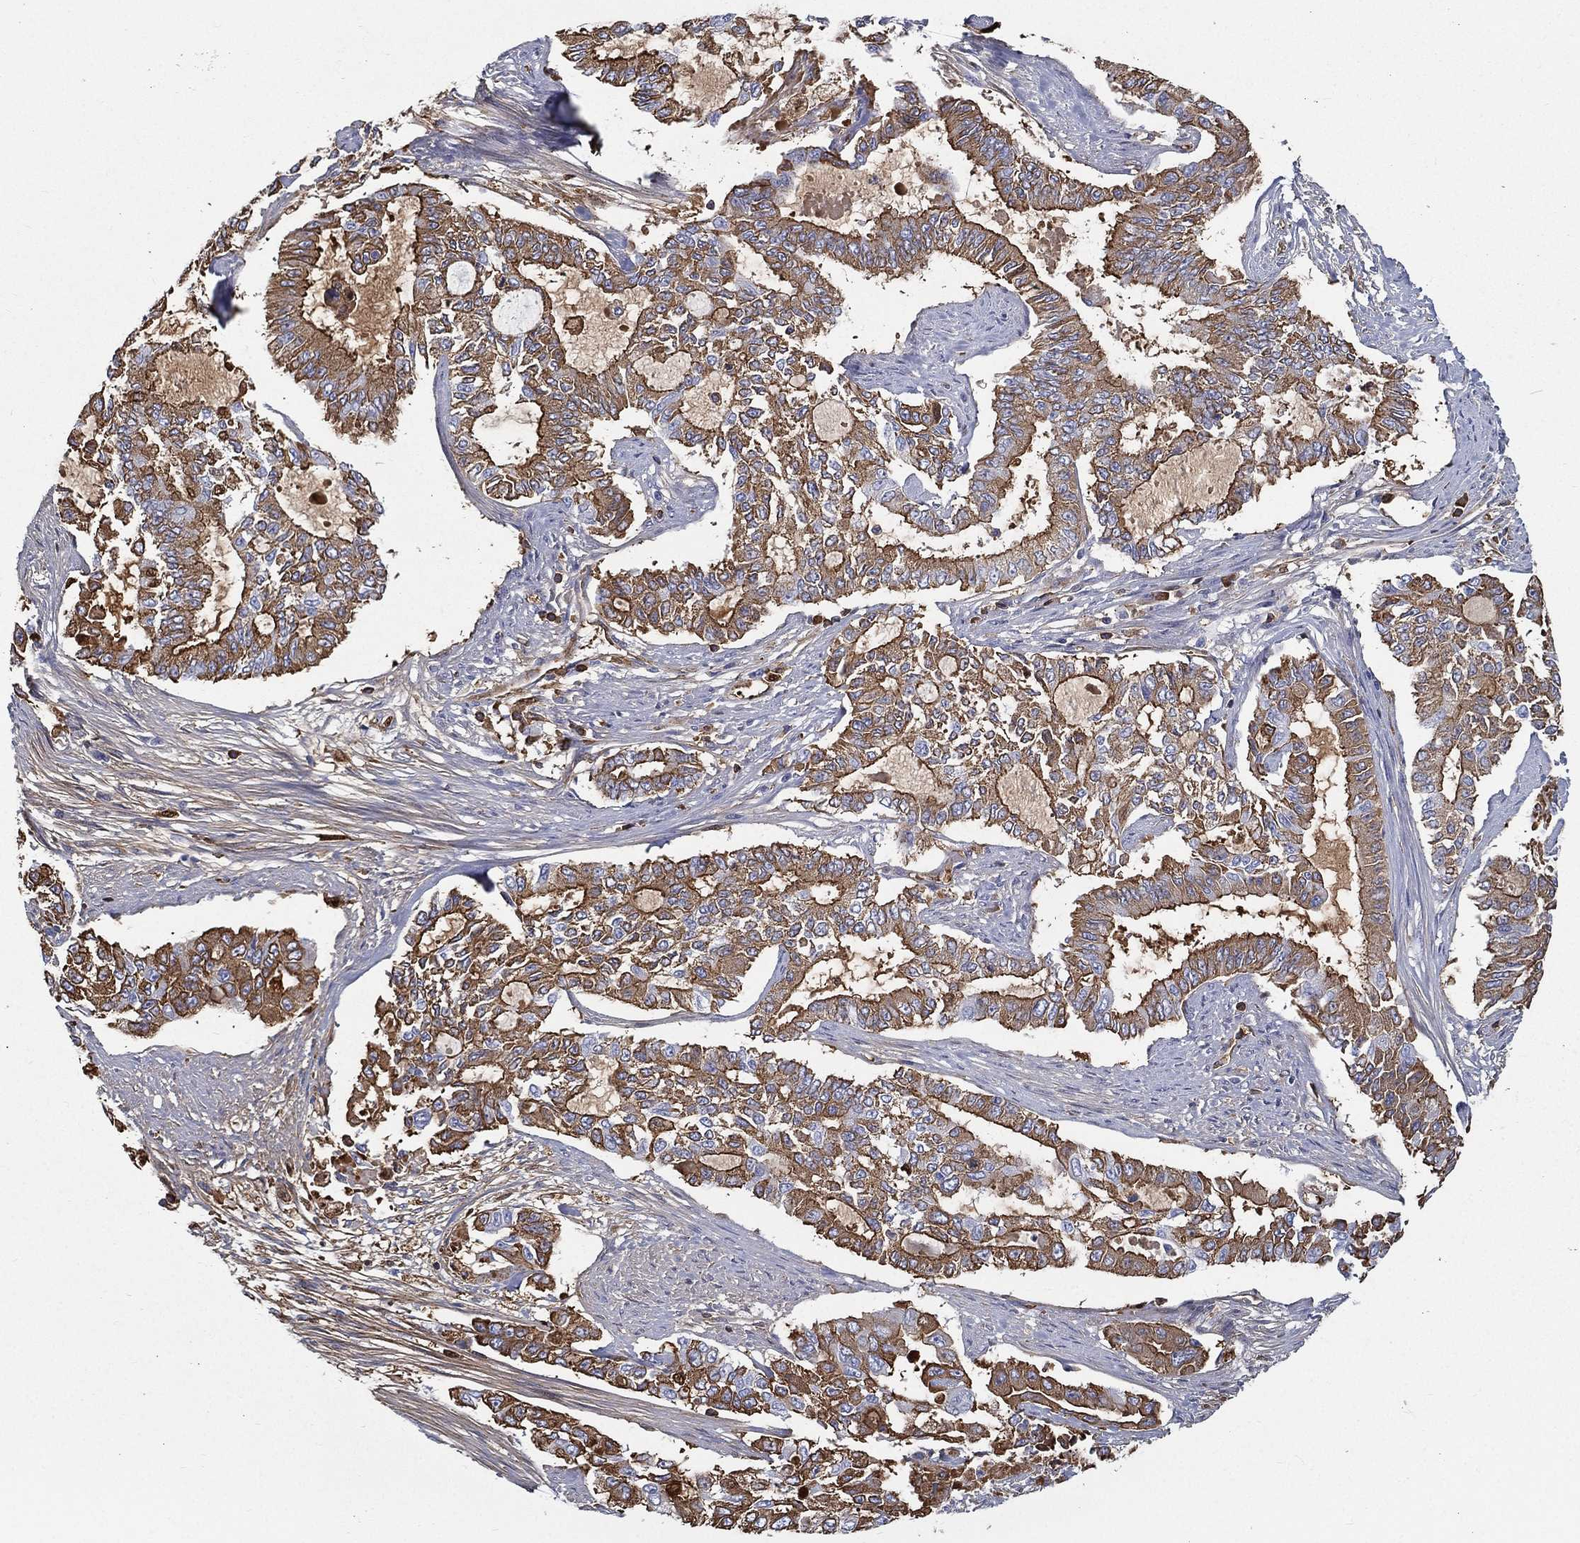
{"staining": {"intensity": "strong", "quantity": ">75%", "location": "cytoplasmic/membranous"}, "tissue": "endometrial cancer", "cell_type": "Tumor cells", "image_type": "cancer", "snomed": [{"axis": "morphology", "description": "Adenocarcinoma, NOS"}, {"axis": "topography", "description": "Uterus"}], "caption": "Tumor cells show high levels of strong cytoplasmic/membranous expression in approximately >75% of cells in adenocarcinoma (endometrial). Nuclei are stained in blue.", "gene": "IFNB1", "patient": {"sex": "female", "age": 59}}